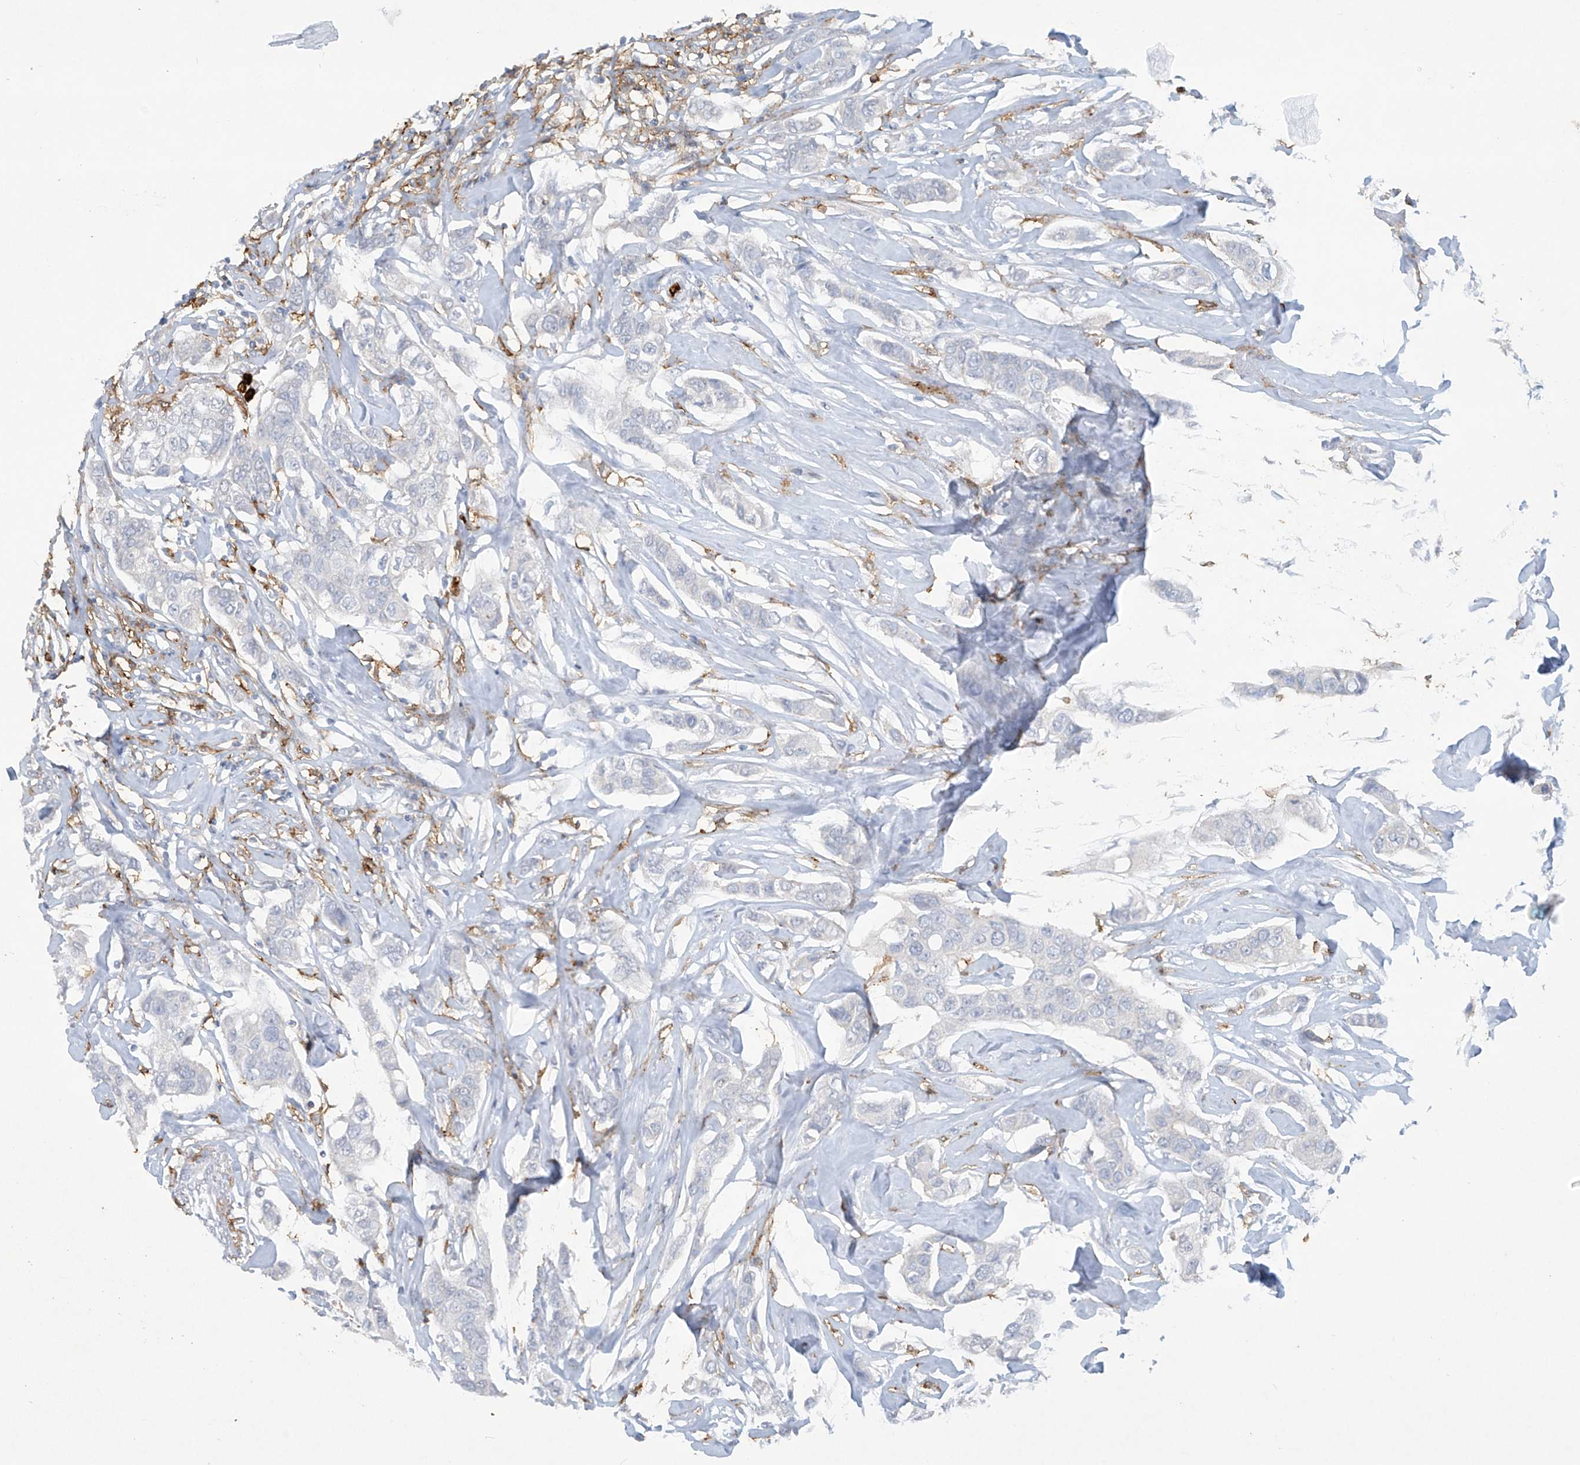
{"staining": {"intensity": "negative", "quantity": "none", "location": "none"}, "tissue": "breast cancer", "cell_type": "Tumor cells", "image_type": "cancer", "snomed": [{"axis": "morphology", "description": "Duct carcinoma"}, {"axis": "topography", "description": "Breast"}], "caption": "Breast intraductal carcinoma was stained to show a protein in brown. There is no significant staining in tumor cells.", "gene": "FCGR3A", "patient": {"sex": "female", "age": 80}}